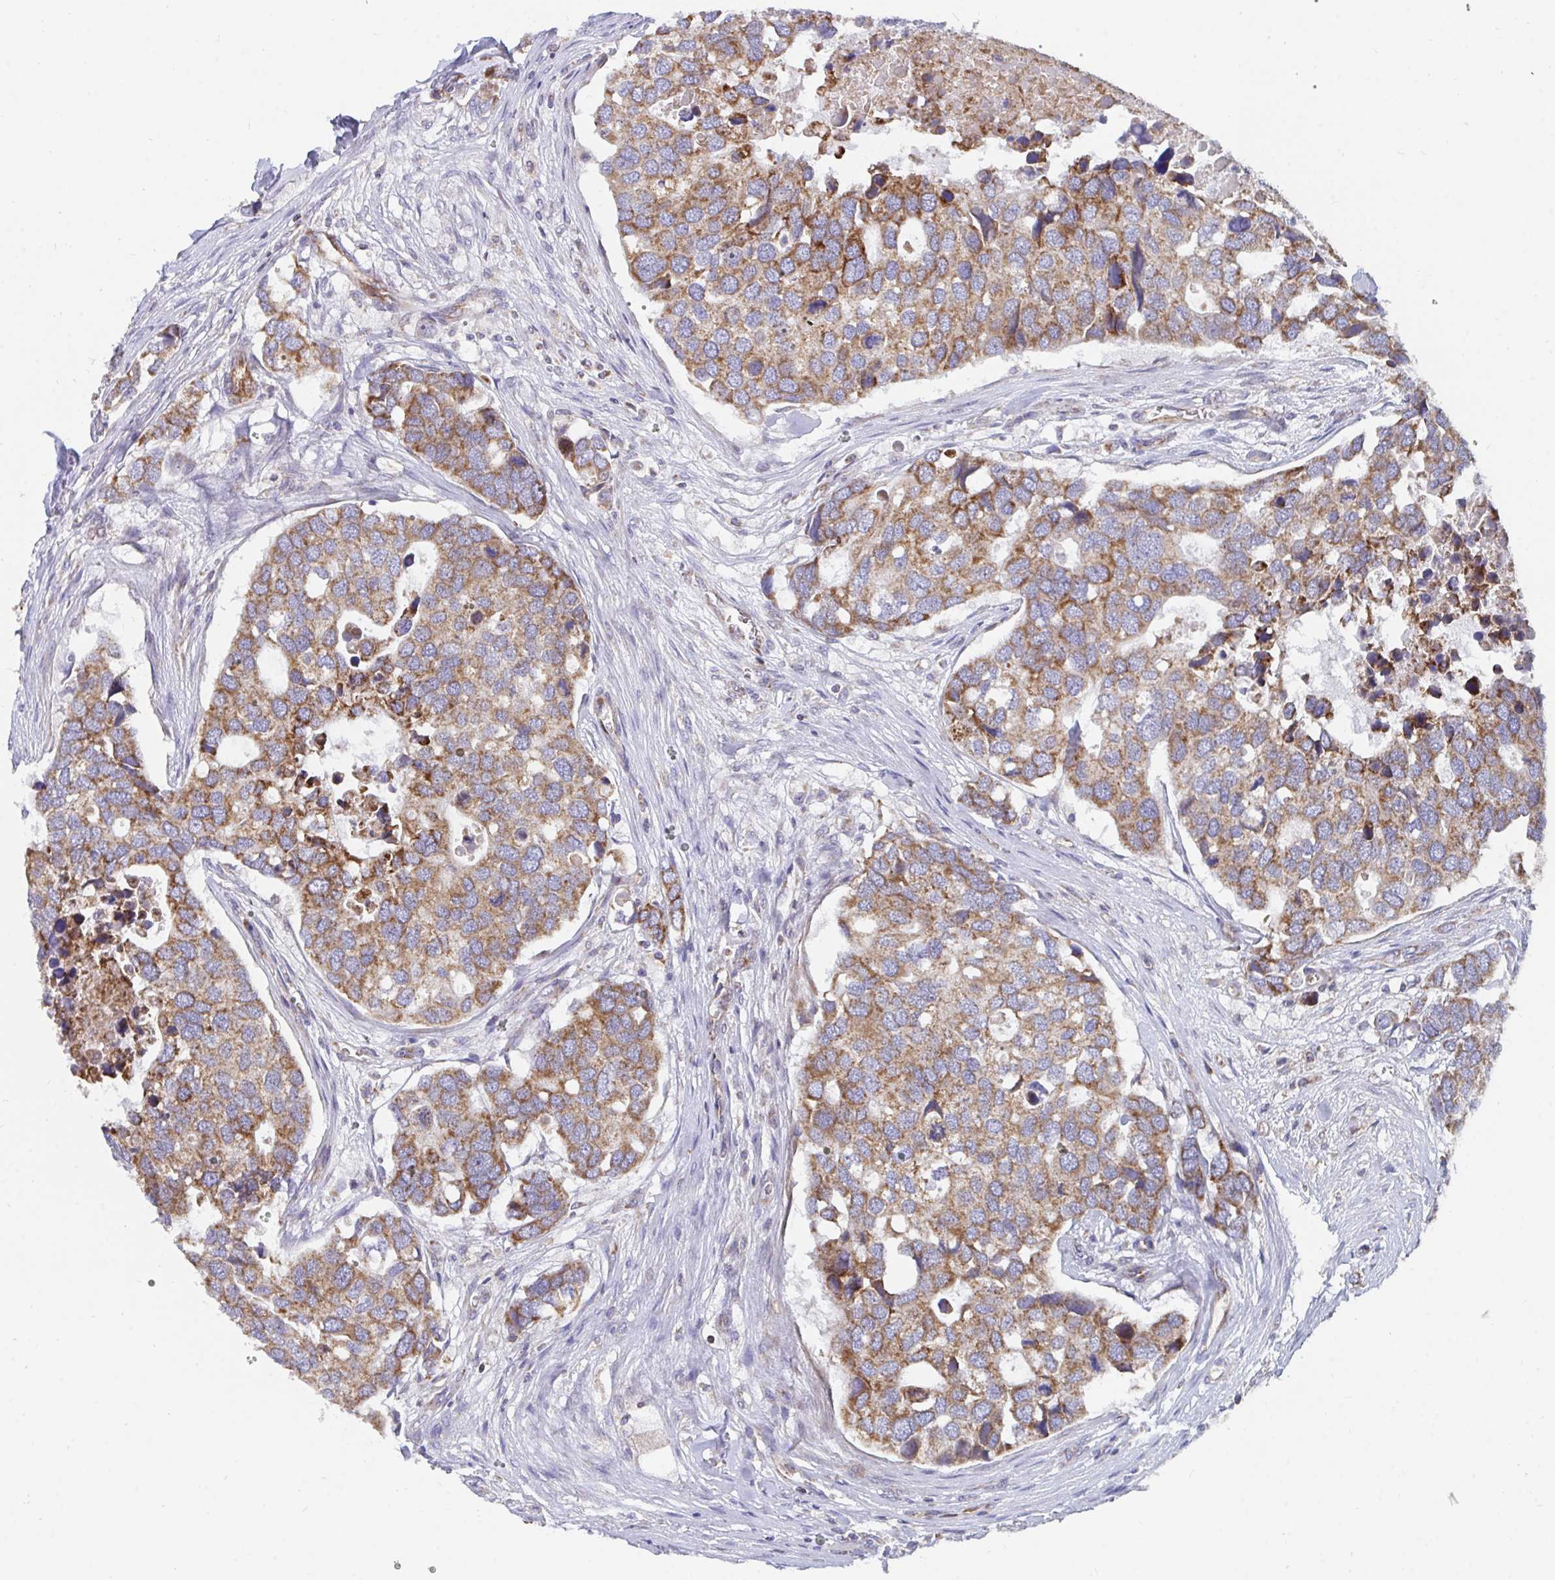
{"staining": {"intensity": "moderate", "quantity": ">75%", "location": "cytoplasmic/membranous"}, "tissue": "breast cancer", "cell_type": "Tumor cells", "image_type": "cancer", "snomed": [{"axis": "morphology", "description": "Duct carcinoma"}, {"axis": "topography", "description": "Breast"}], "caption": "DAB (3,3'-diaminobenzidine) immunohistochemical staining of human breast cancer (invasive ductal carcinoma) exhibits moderate cytoplasmic/membranous protein positivity in approximately >75% of tumor cells.", "gene": "PC", "patient": {"sex": "female", "age": 83}}